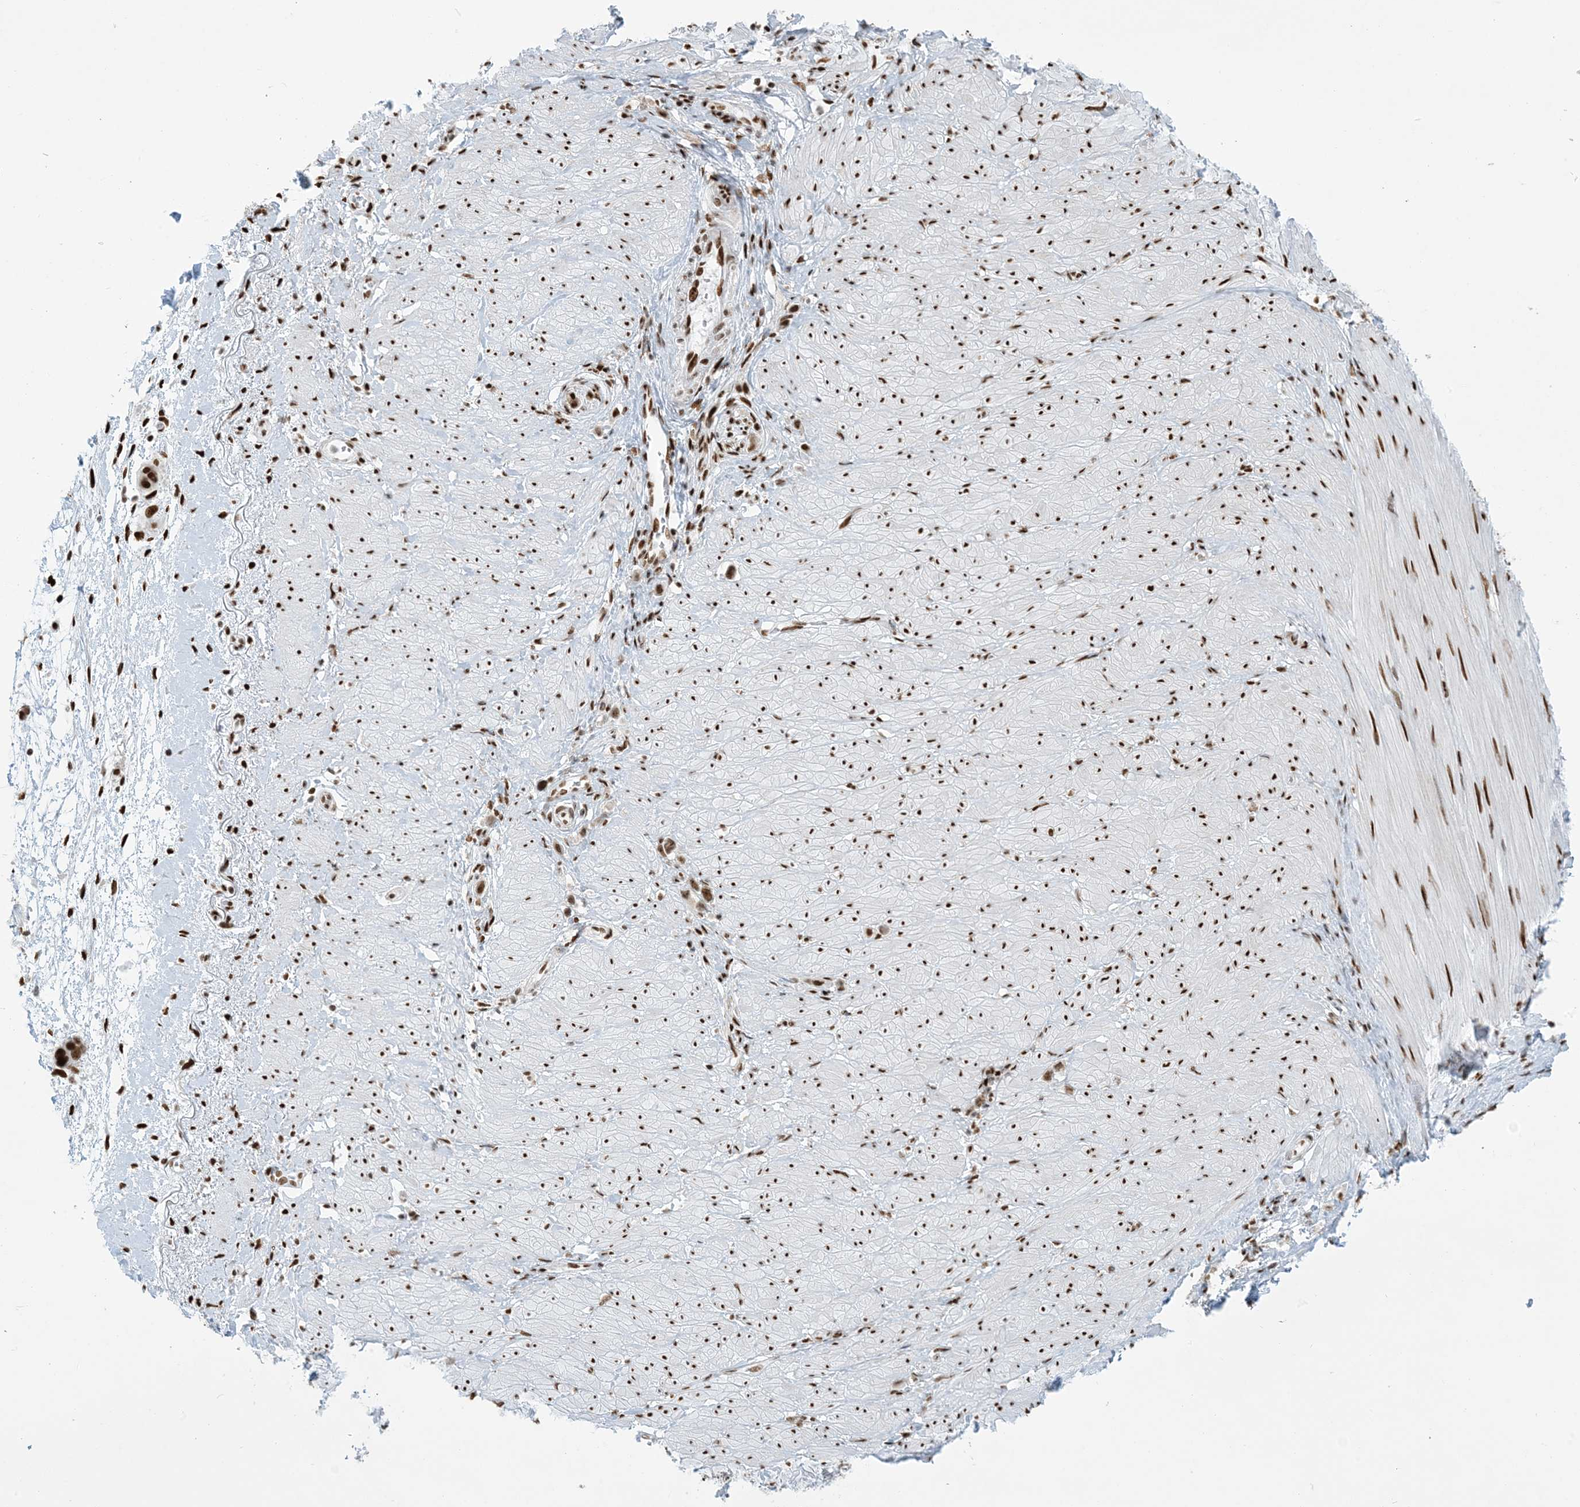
{"staining": {"intensity": "moderate", "quantity": ">75%", "location": "nuclear"}, "tissue": "stomach cancer", "cell_type": "Tumor cells", "image_type": "cancer", "snomed": [{"axis": "morphology", "description": "Adenocarcinoma, NOS"}, {"axis": "topography", "description": "Stomach"}], "caption": "Stomach cancer tissue demonstrates moderate nuclear expression in about >75% of tumor cells", "gene": "STAG1", "patient": {"sex": "female", "age": 65}}